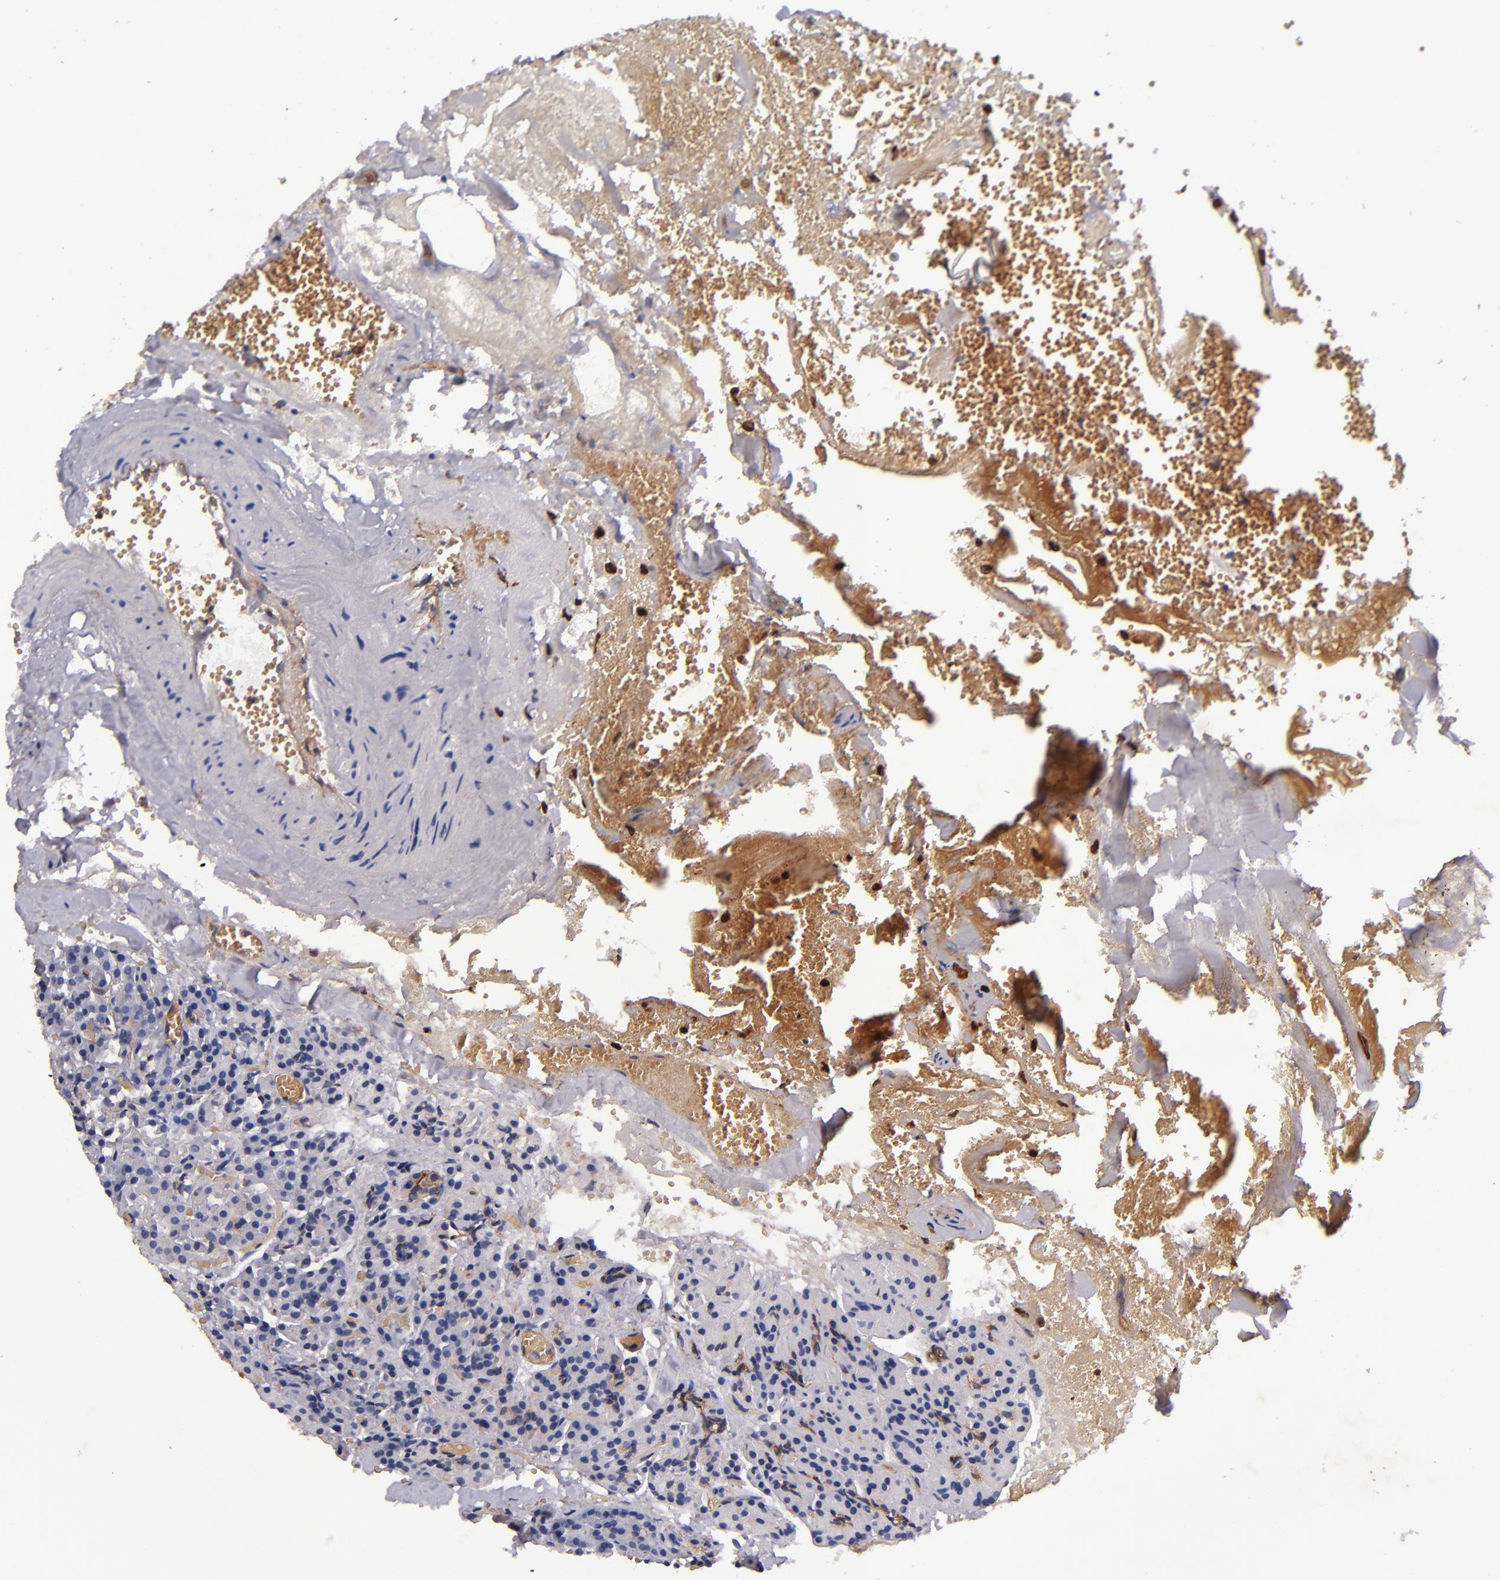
{"staining": {"intensity": "negative", "quantity": "none", "location": "none"}, "tissue": "carcinoid", "cell_type": "Tumor cells", "image_type": "cancer", "snomed": [{"axis": "morphology", "description": "Normal tissue, NOS"}, {"axis": "morphology", "description": "Carcinoid, malignant, NOS"}, {"axis": "topography", "description": "Pancreas"}], "caption": "The immunohistochemistry (IHC) image has no significant staining in tumor cells of carcinoid tissue.", "gene": "SIRPA", "patient": {"sex": "female", "age": 35}}